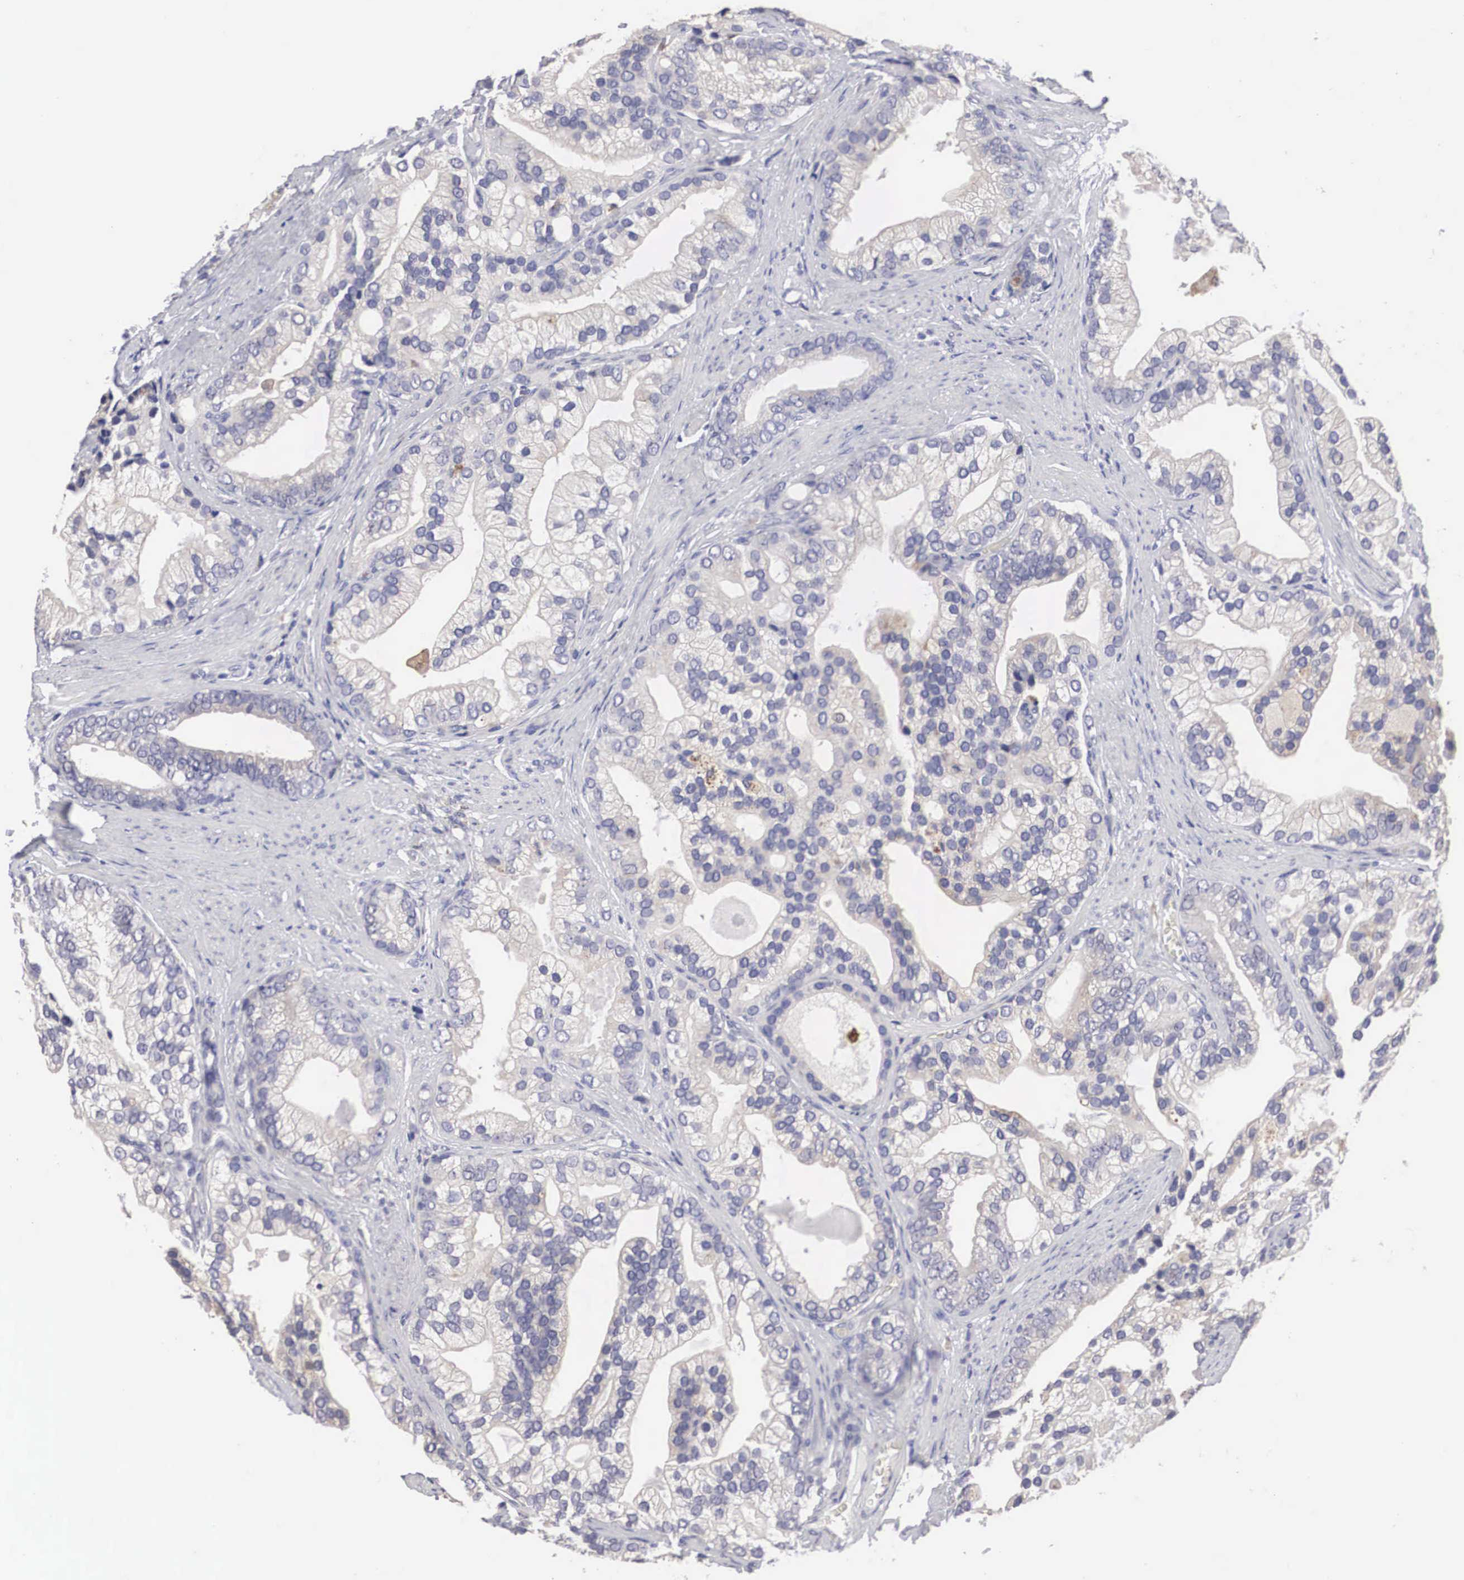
{"staining": {"intensity": "negative", "quantity": "none", "location": "none"}, "tissue": "prostate cancer", "cell_type": "Tumor cells", "image_type": "cancer", "snomed": [{"axis": "morphology", "description": "Adenocarcinoma, Medium grade"}, {"axis": "topography", "description": "Prostate"}], "caption": "High power microscopy photomicrograph of an IHC histopathology image of prostate cancer (medium-grade adenocarcinoma), revealing no significant expression in tumor cells.", "gene": "HMOX1", "patient": {"sex": "male", "age": 65}}